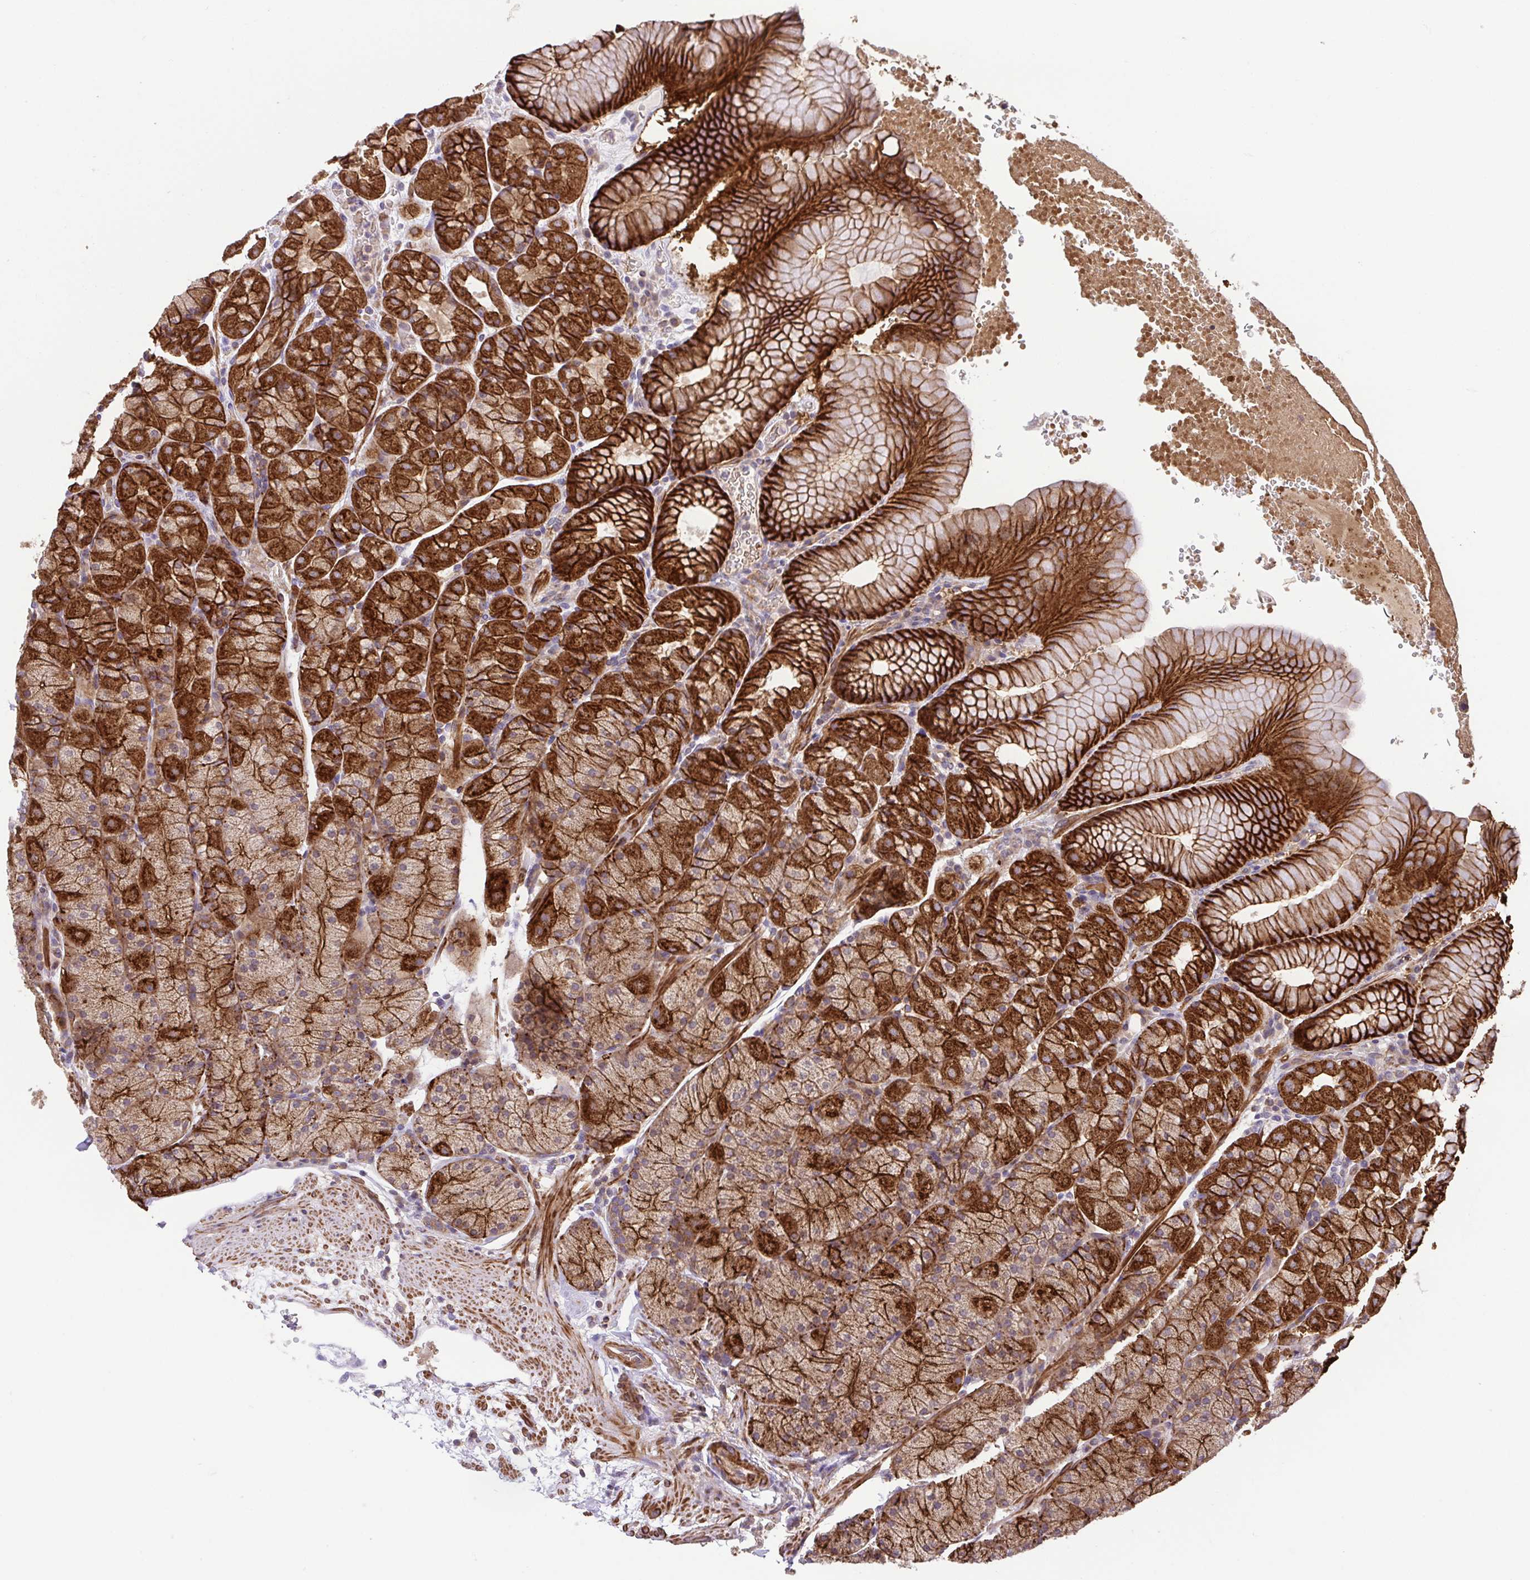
{"staining": {"intensity": "strong", "quantity": ">75%", "location": "cytoplasmic/membranous"}, "tissue": "stomach", "cell_type": "Glandular cells", "image_type": "normal", "snomed": [{"axis": "morphology", "description": "Normal tissue, NOS"}, {"axis": "topography", "description": "Stomach, upper"}, {"axis": "topography", "description": "Stomach"}], "caption": "Benign stomach was stained to show a protein in brown. There is high levels of strong cytoplasmic/membranous expression in approximately >75% of glandular cells. The staining is performed using DAB brown chromogen to label protein expression. The nuclei are counter-stained blue using hematoxylin.", "gene": "IDE", "patient": {"sex": "male", "age": 76}}